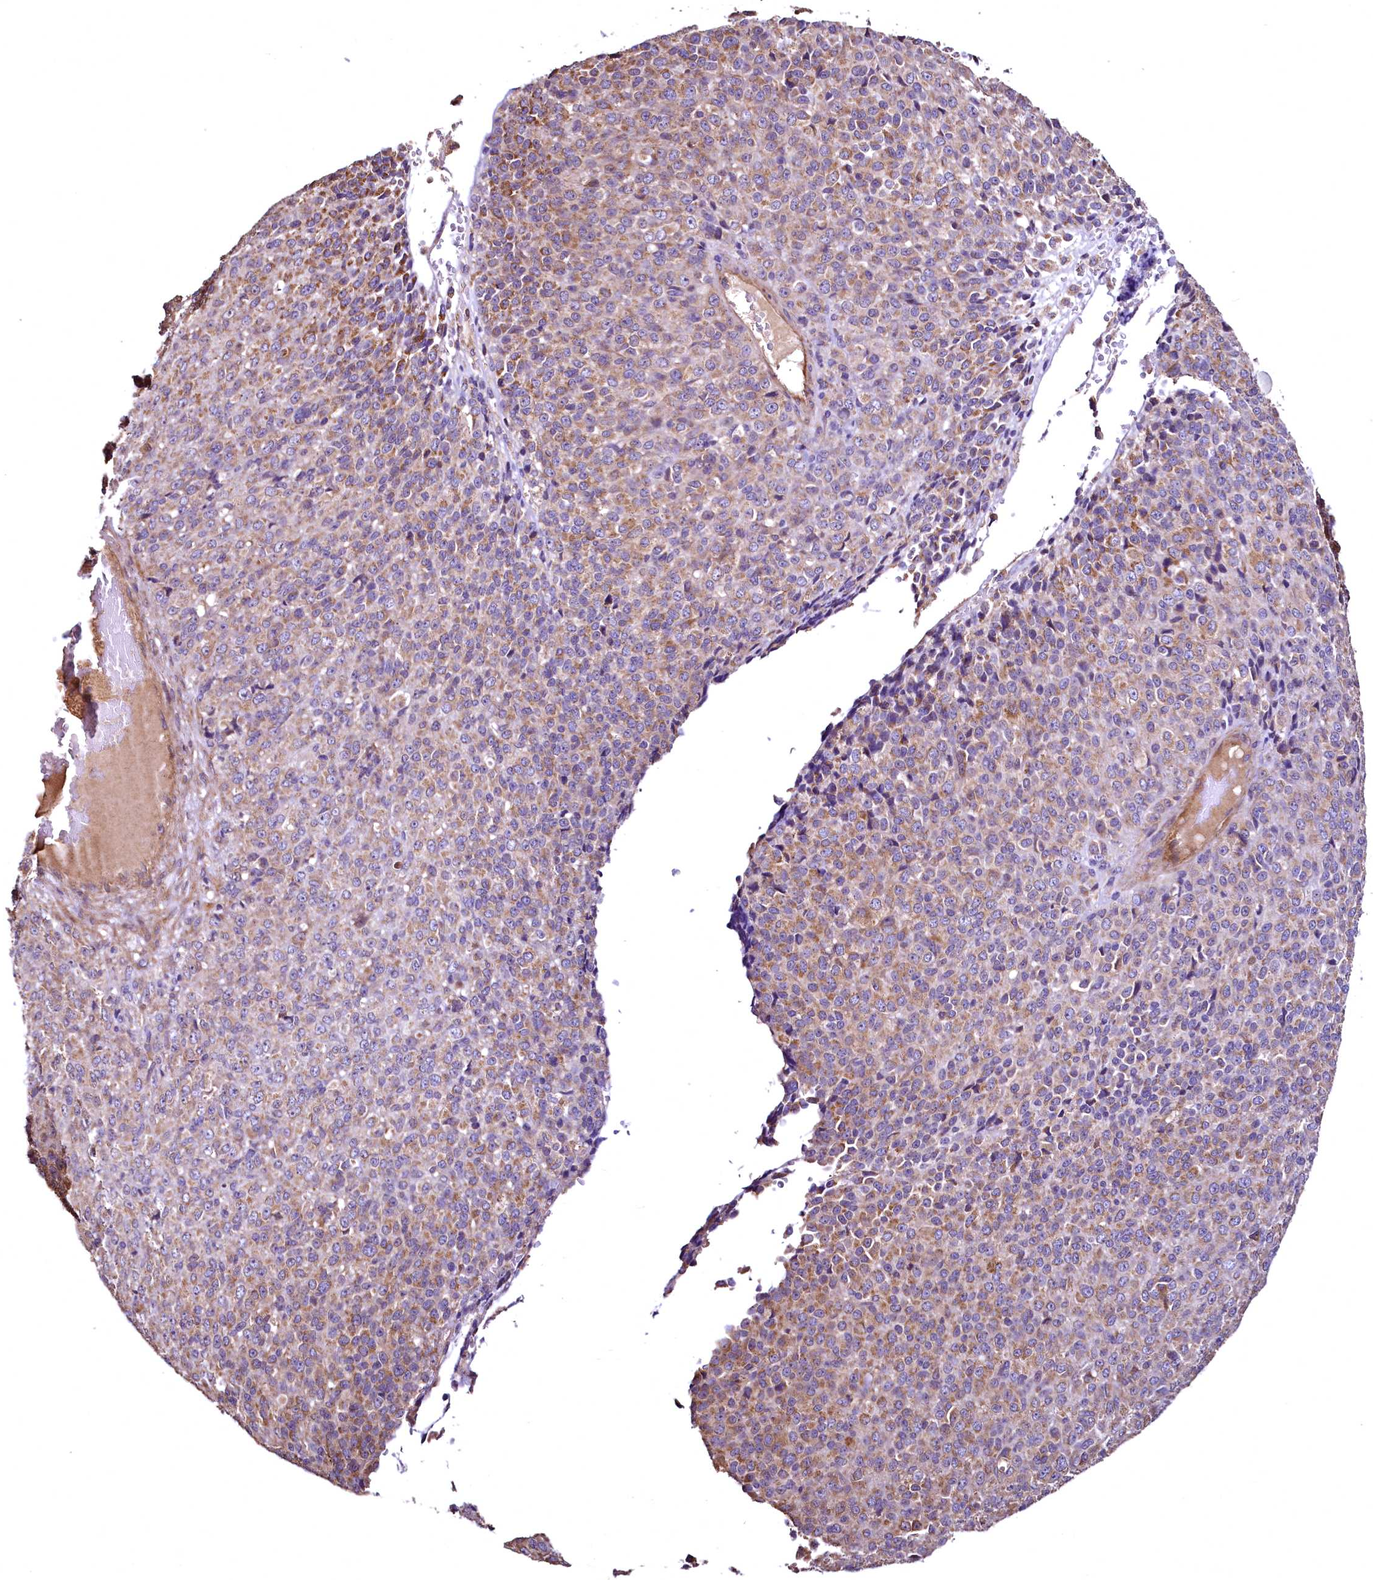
{"staining": {"intensity": "moderate", "quantity": ">75%", "location": "cytoplasmic/membranous"}, "tissue": "melanoma", "cell_type": "Tumor cells", "image_type": "cancer", "snomed": [{"axis": "morphology", "description": "Malignant melanoma, Metastatic site"}, {"axis": "topography", "description": "Brain"}], "caption": "Moderate cytoplasmic/membranous staining is seen in approximately >75% of tumor cells in malignant melanoma (metastatic site).", "gene": "TBCEL", "patient": {"sex": "female", "age": 56}}